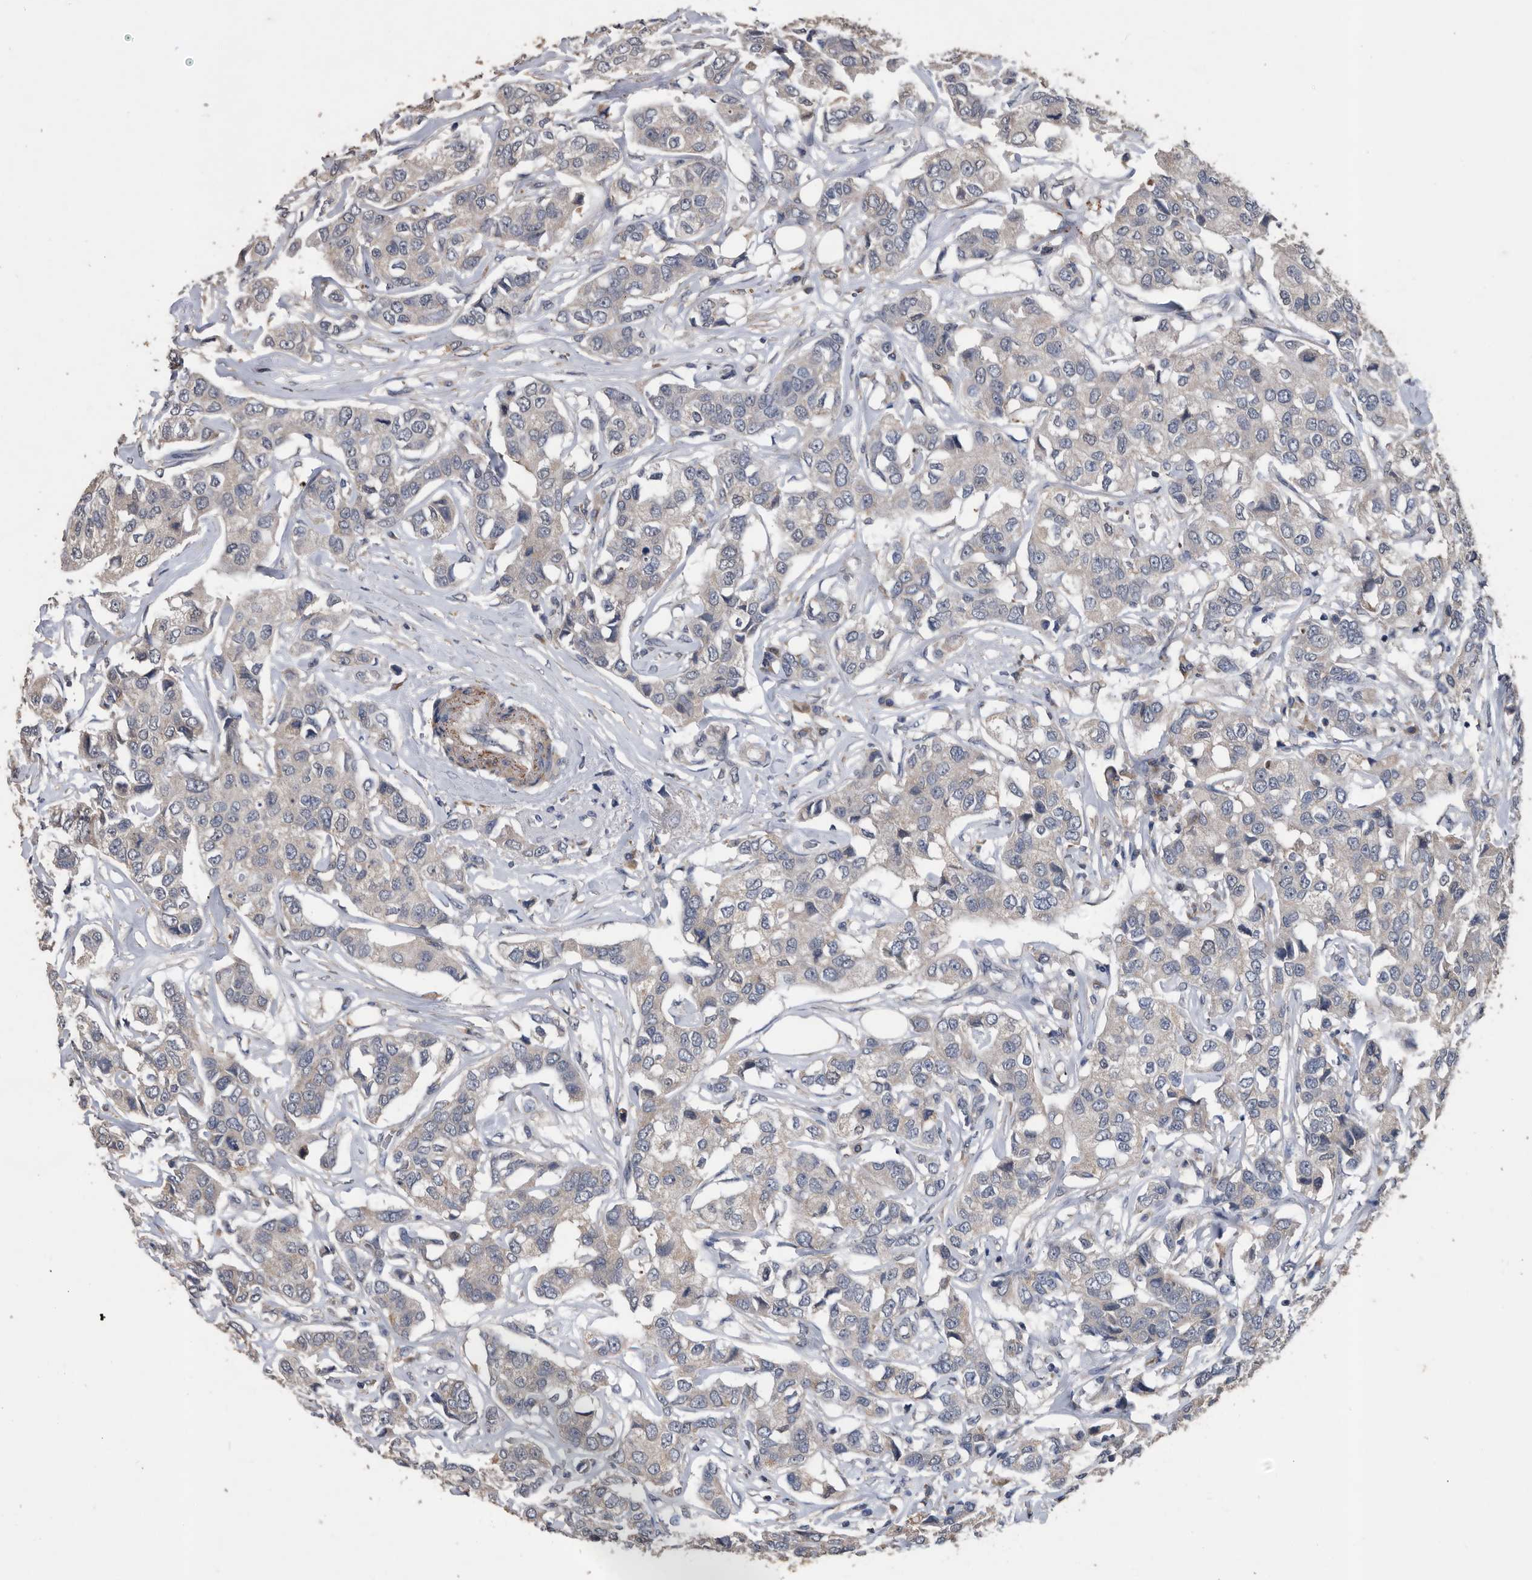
{"staining": {"intensity": "weak", "quantity": "<25%", "location": "cytoplasmic/membranous"}, "tissue": "breast cancer", "cell_type": "Tumor cells", "image_type": "cancer", "snomed": [{"axis": "morphology", "description": "Duct carcinoma"}, {"axis": "topography", "description": "Breast"}], "caption": "This is a photomicrograph of immunohistochemistry (IHC) staining of intraductal carcinoma (breast), which shows no staining in tumor cells. (DAB (3,3'-diaminobenzidine) immunohistochemistry (IHC) visualized using brightfield microscopy, high magnification).", "gene": "NRBP1", "patient": {"sex": "female", "age": 80}}